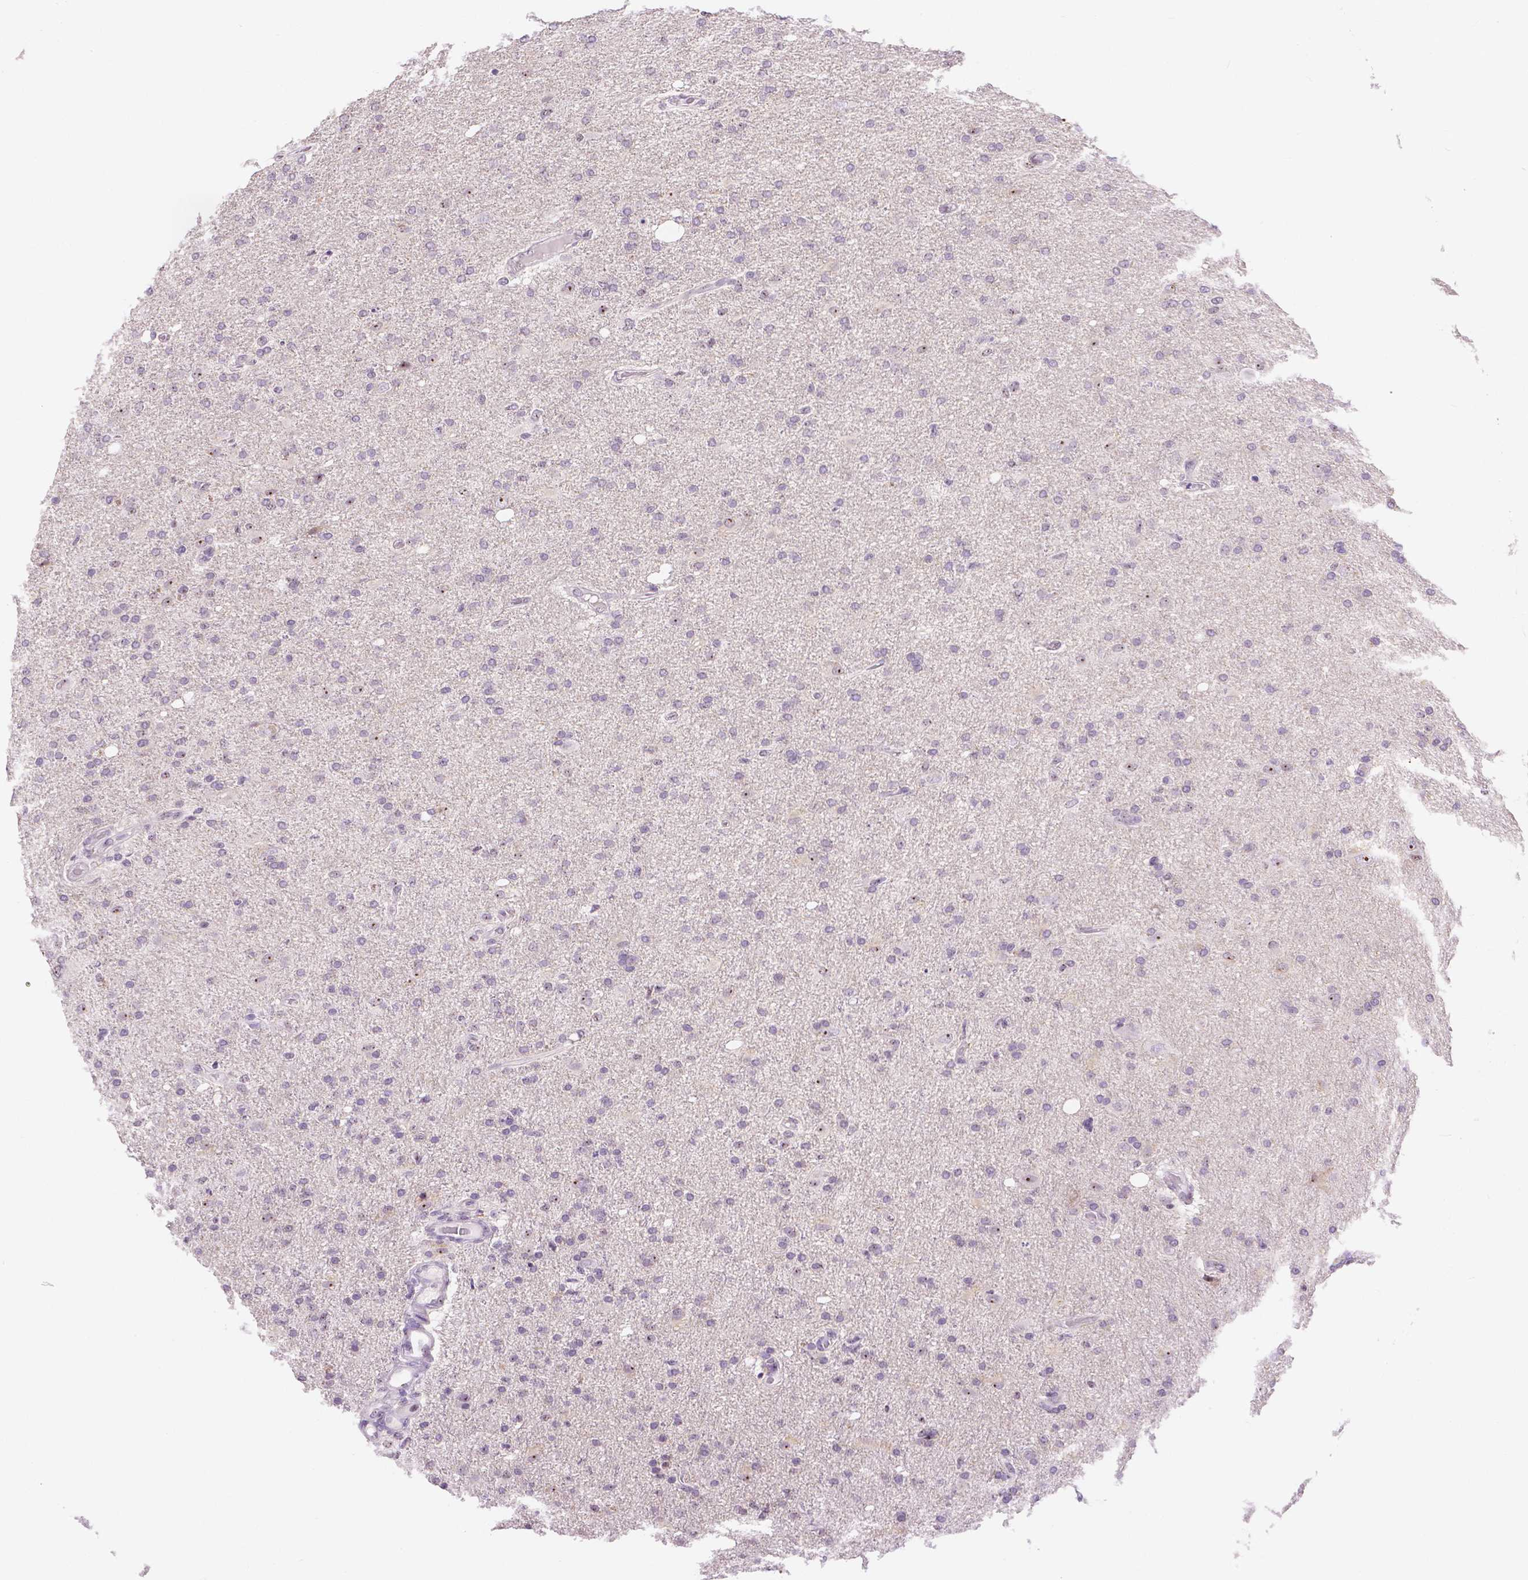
{"staining": {"intensity": "negative", "quantity": "none", "location": "none"}, "tissue": "glioma", "cell_type": "Tumor cells", "image_type": "cancer", "snomed": [{"axis": "morphology", "description": "Glioma, malignant, High grade"}, {"axis": "topography", "description": "Cerebral cortex"}], "caption": "Immunohistochemistry photomicrograph of glioma stained for a protein (brown), which reveals no positivity in tumor cells.", "gene": "NHP2", "patient": {"sex": "male", "age": 70}}